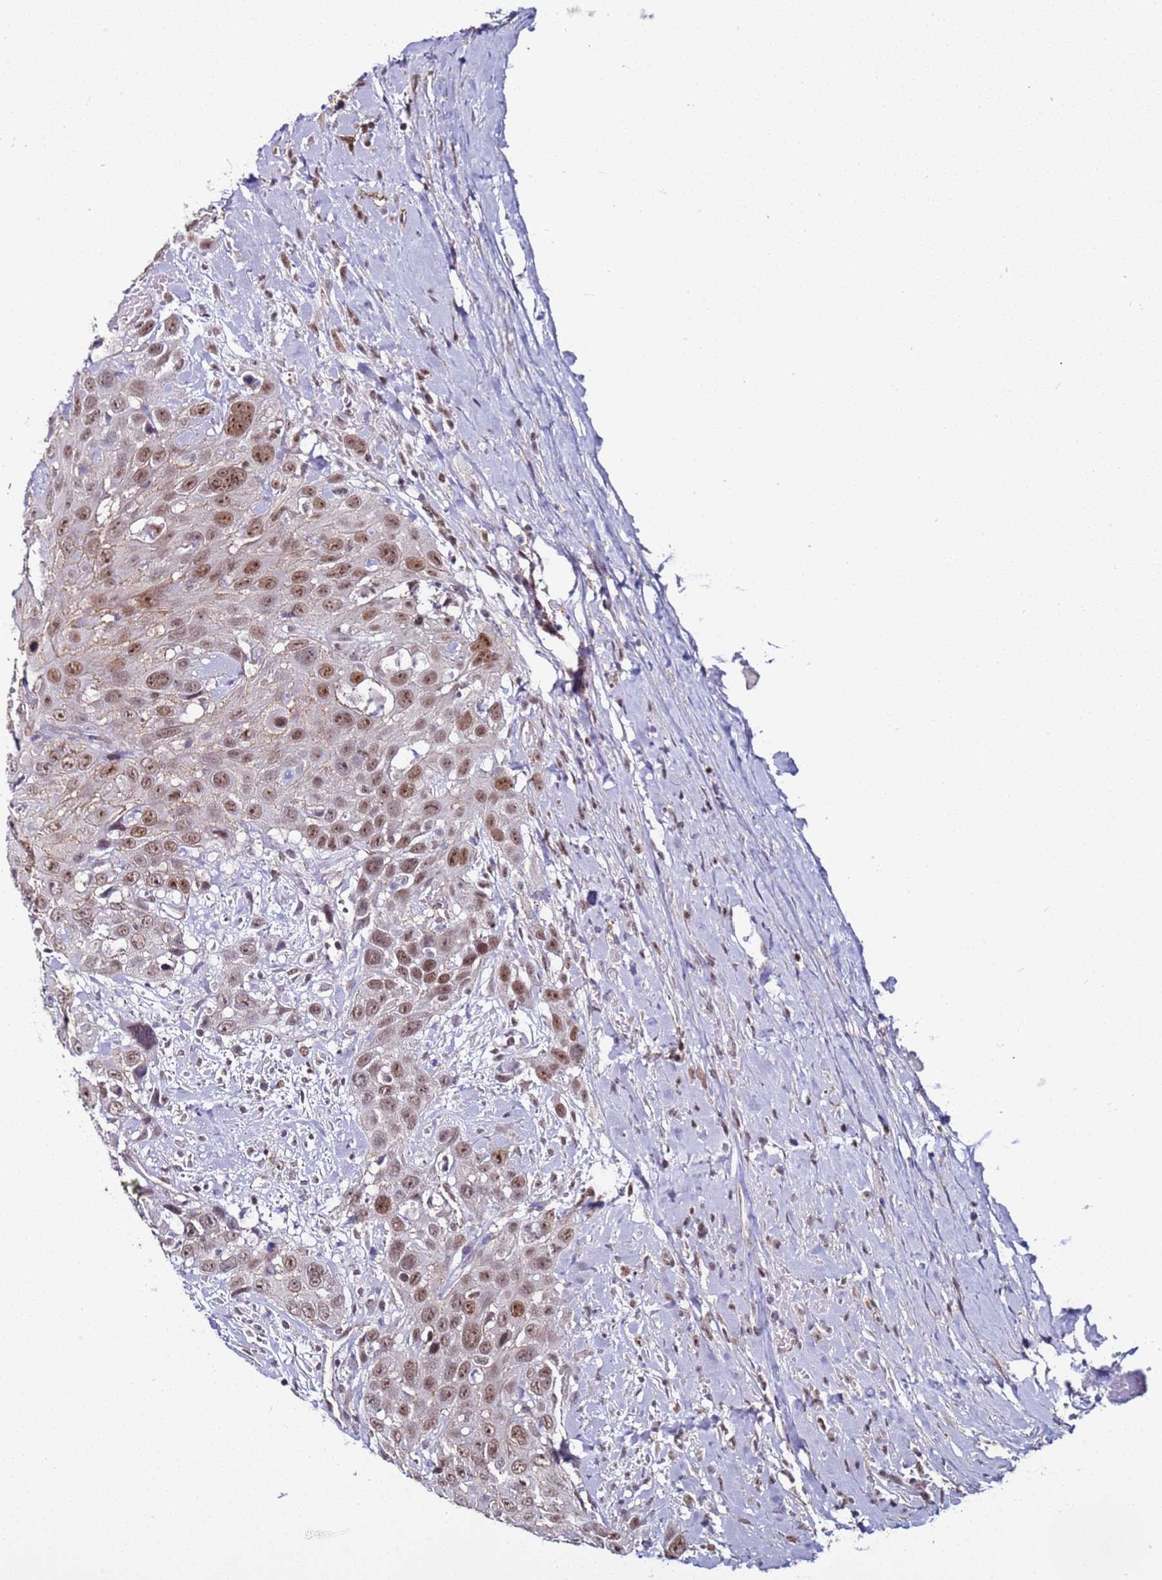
{"staining": {"intensity": "moderate", "quantity": ">75%", "location": "nuclear"}, "tissue": "head and neck cancer", "cell_type": "Tumor cells", "image_type": "cancer", "snomed": [{"axis": "morphology", "description": "Squamous cell carcinoma, NOS"}, {"axis": "topography", "description": "Head-Neck"}], "caption": "This micrograph reveals immunohistochemistry staining of human head and neck cancer (squamous cell carcinoma), with medium moderate nuclear positivity in about >75% of tumor cells.", "gene": "TENM3", "patient": {"sex": "male", "age": 81}}